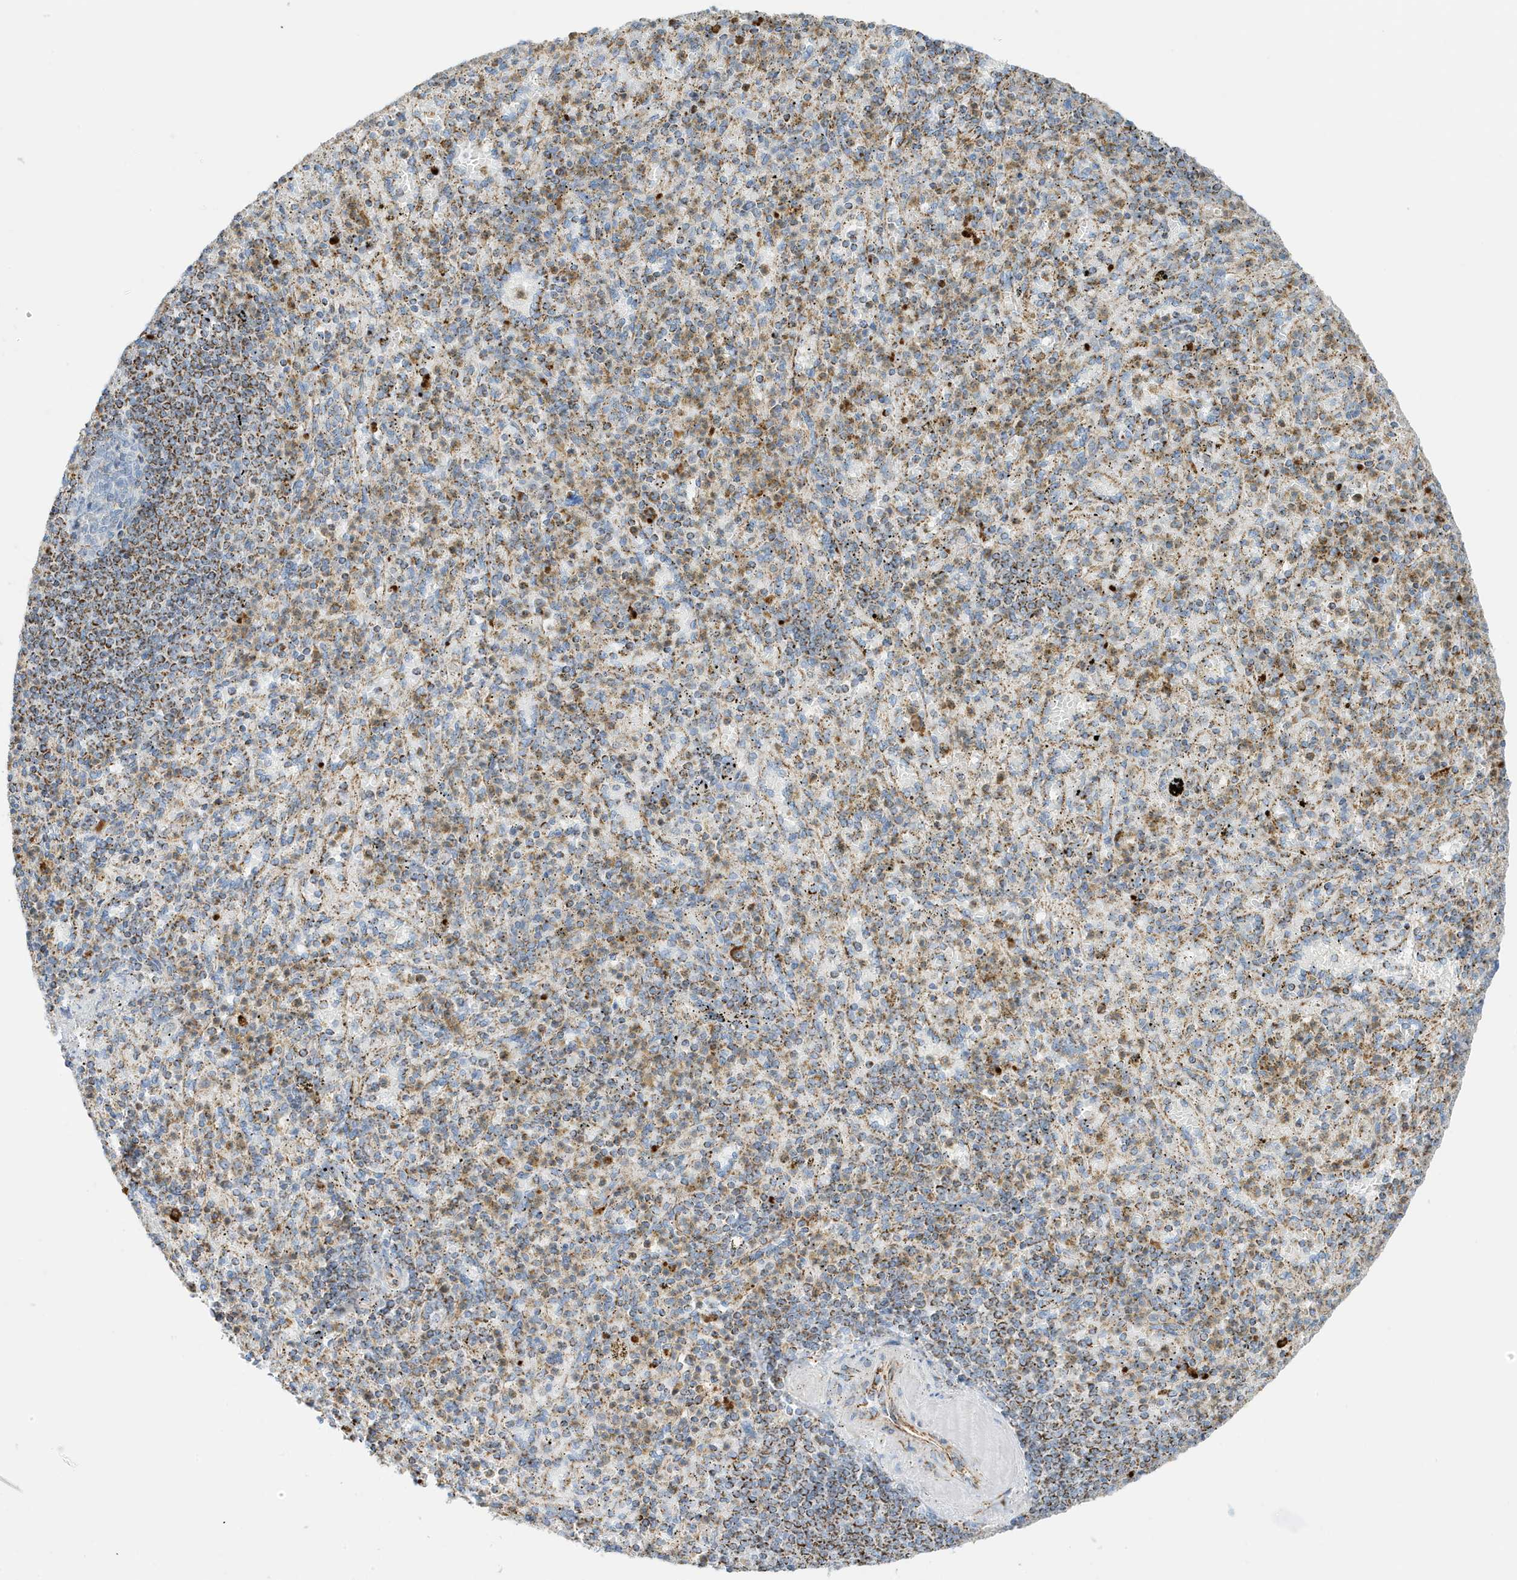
{"staining": {"intensity": "strong", "quantity": ">75%", "location": "cytoplasmic/membranous"}, "tissue": "spleen", "cell_type": "Cells in red pulp", "image_type": "normal", "snomed": [{"axis": "morphology", "description": "Normal tissue, NOS"}, {"axis": "topography", "description": "Spleen"}], "caption": "Protein expression analysis of unremarkable spleen shows strong cytoplasmic/membranous positivity in about >75% of cells in red pulp. Nuclei are stained in blue.", "gene": "CAPN13", "patient": {"sex": "female", "age": 74}}